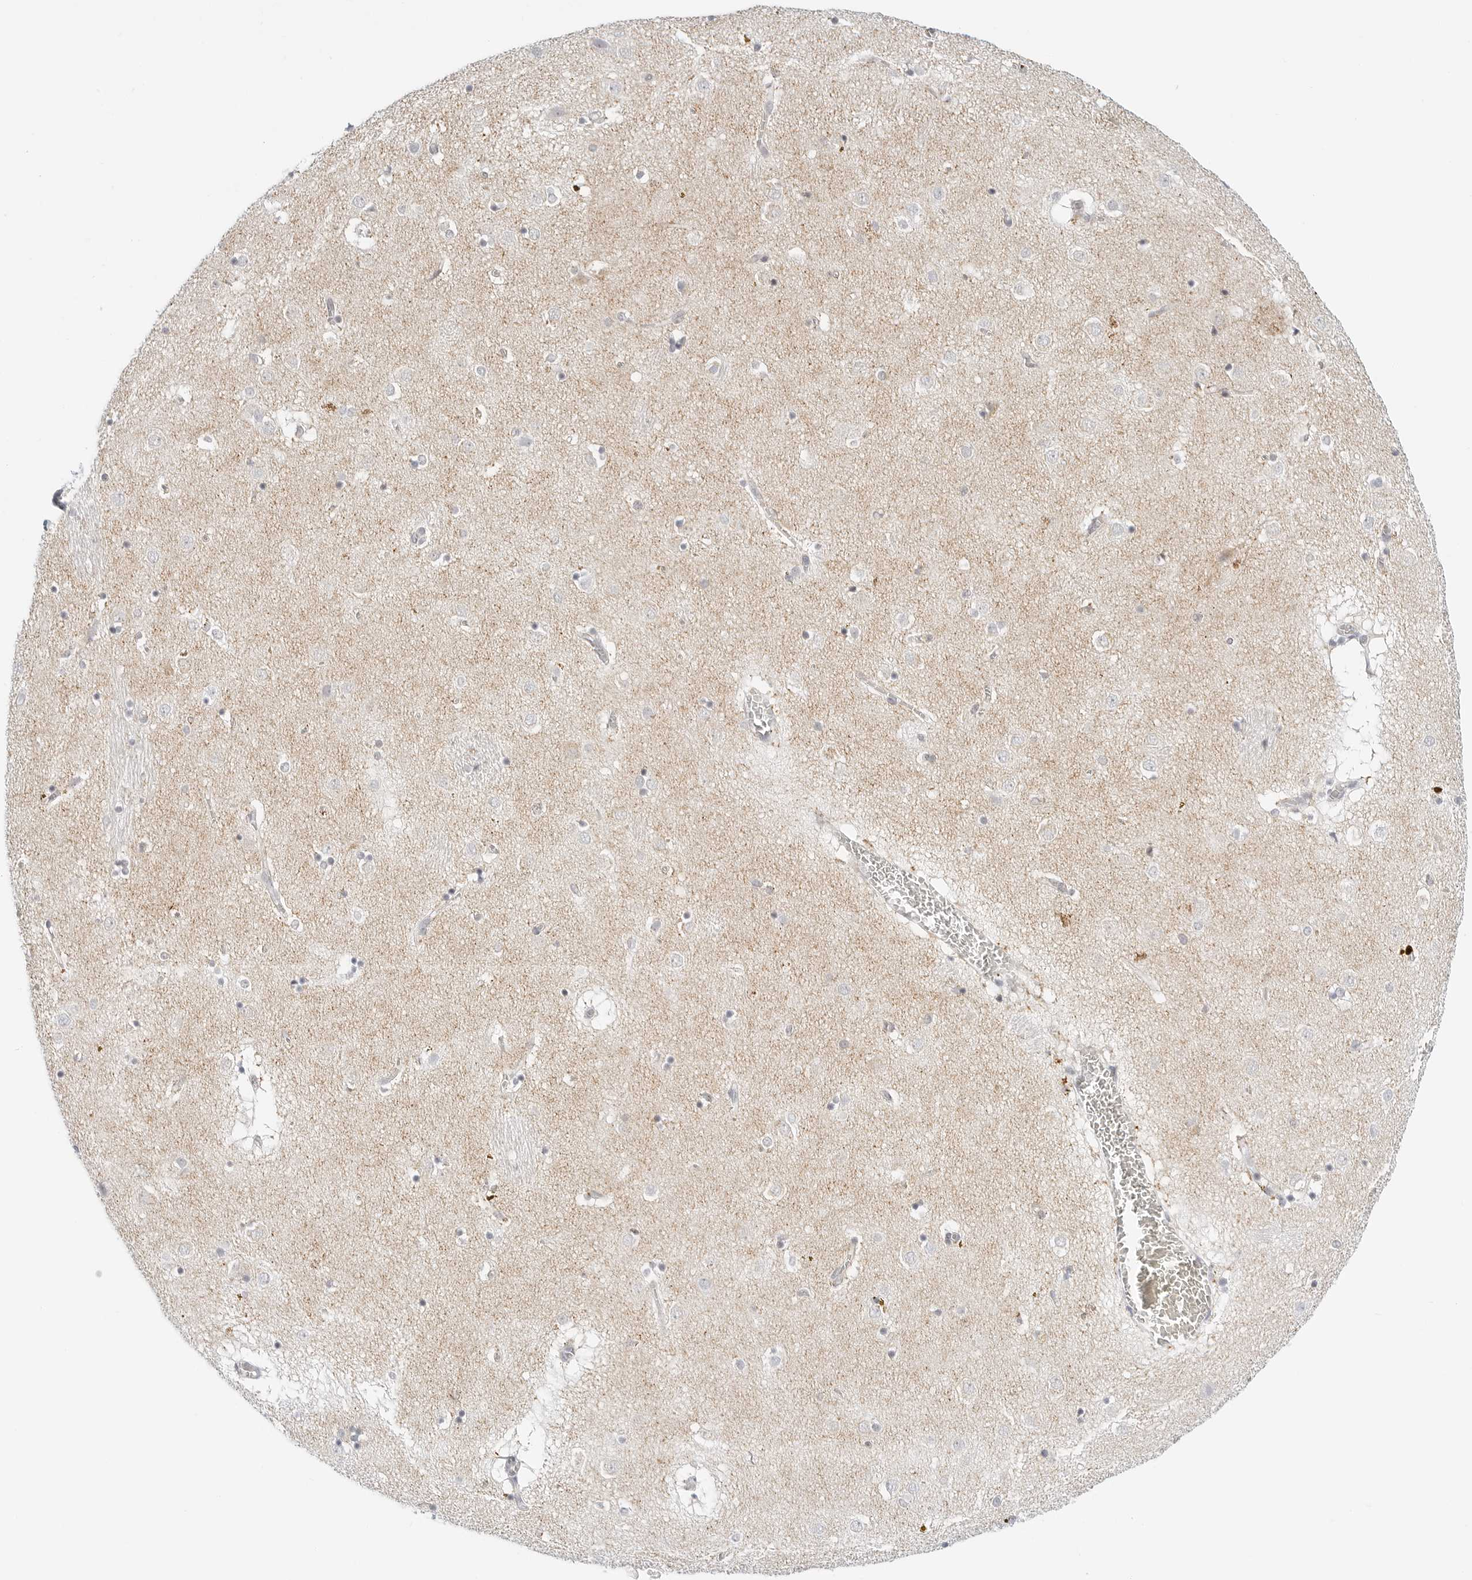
{"staining": {"intensity": "weak", "quantity": "<25%", "location": "cytoplasmic/membranous"}, "tissue": "caudate", "cell_type": "Glial cells", "image_type": "normal", "snomed": [{"axis": "morphology", "description": "Normal tissue, NOS"}, {"axis": "topography", "description": "Lateral ventricle wall"}], "caption": "Image shows no protein expression in glial cells of normal caudate.", "gene": "TSEN2", "patient": {"sex": "male", "age": 70}}